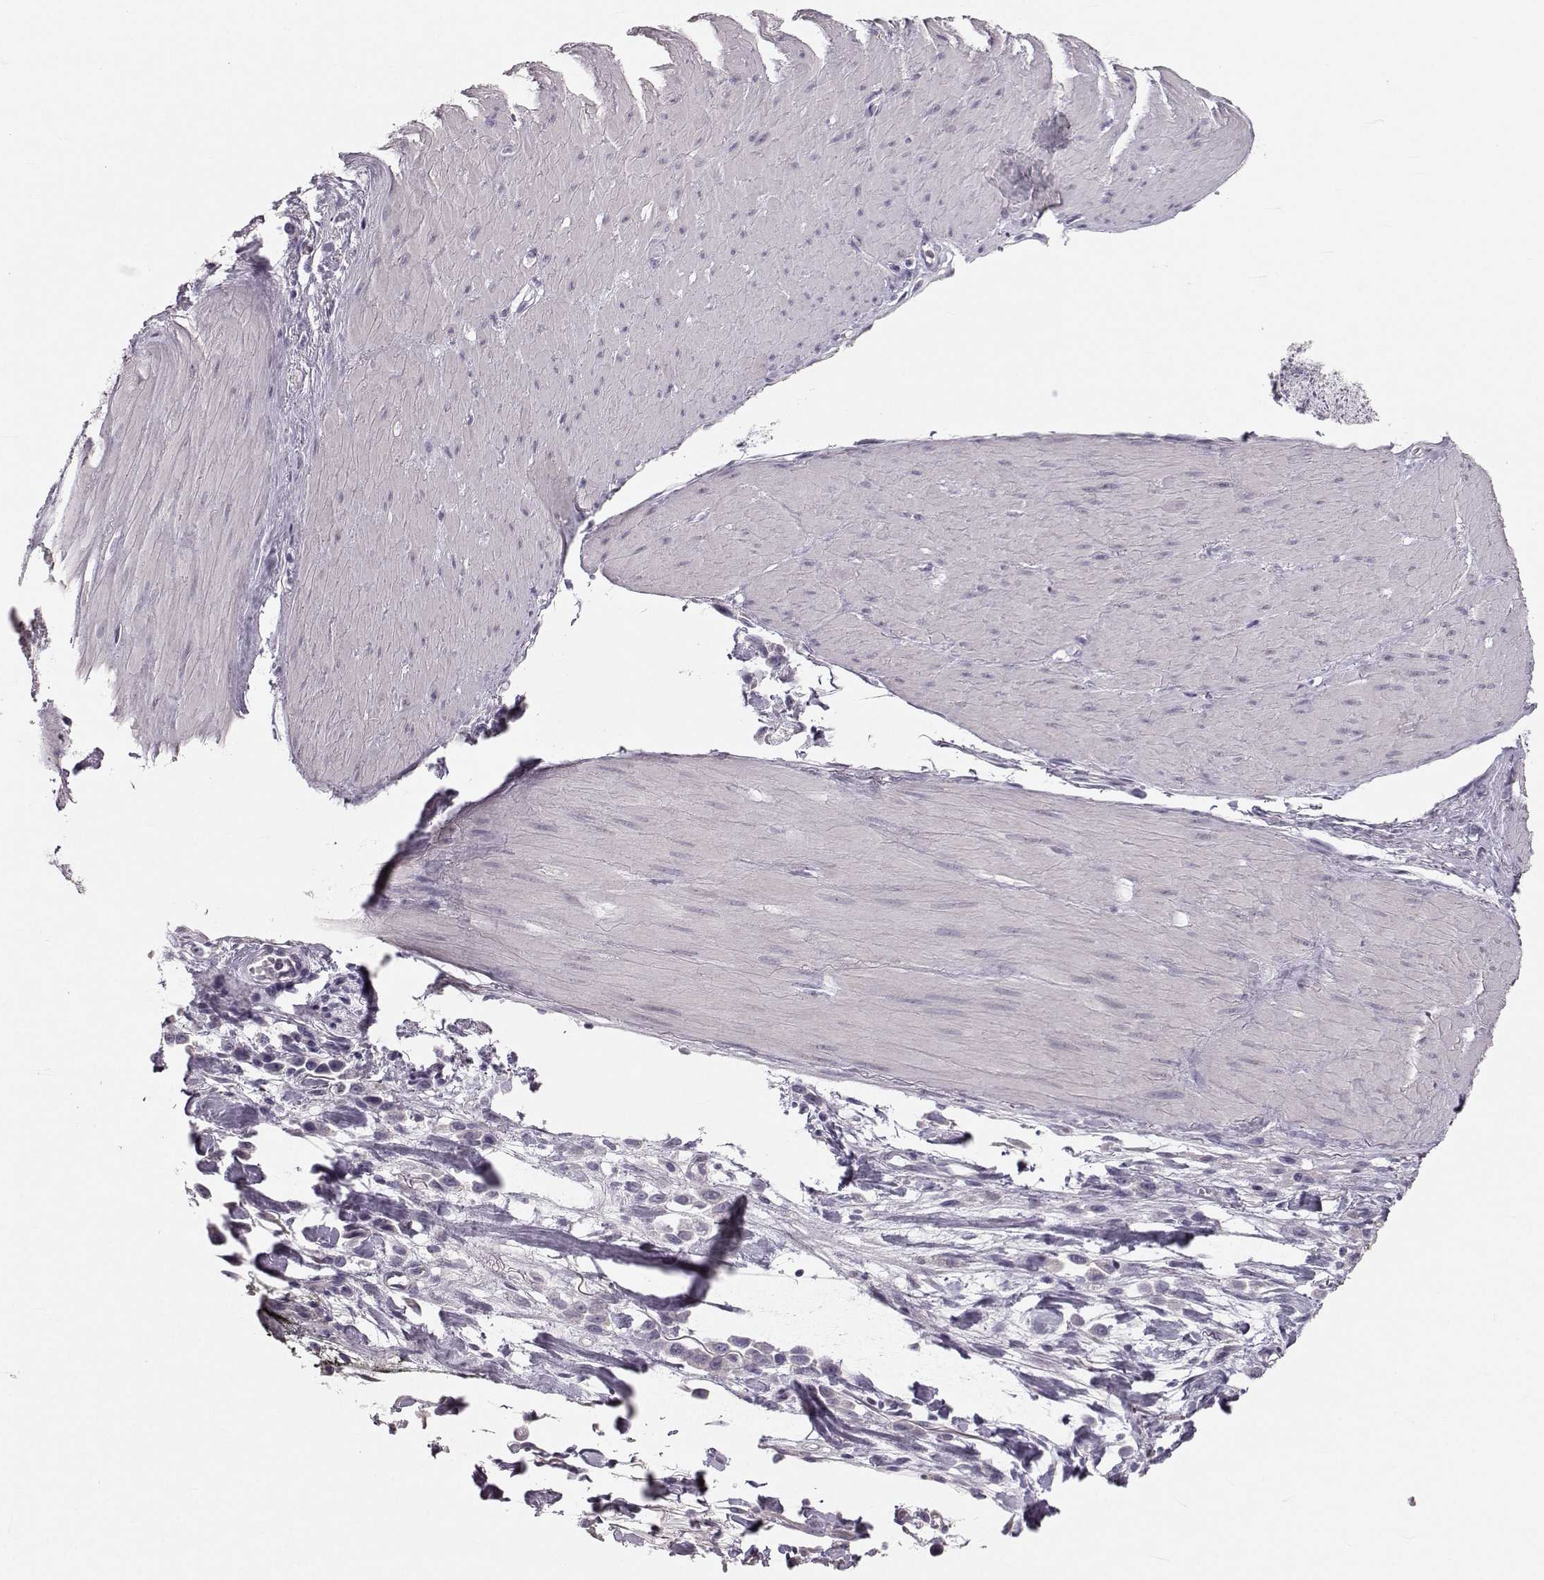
{"staining": {"intensity": "negative", "quantity": "none", "location": "none"}, "tissue": "stomach cancer", "cell_type": "Tumor cells", "image_type": "cancer", "snomed": [{"axis": "morphology", "description": "Adenocarcinoma, NOS"}, {"axis": "topography", "description": "Stomach"}], "caption": "Immunohistochemical staining of adenocarcinoma (stomach) reveals no significant staining in tumor cells.", "gene": "OIP5", "patient": {"sex": "male", "age": 47}}